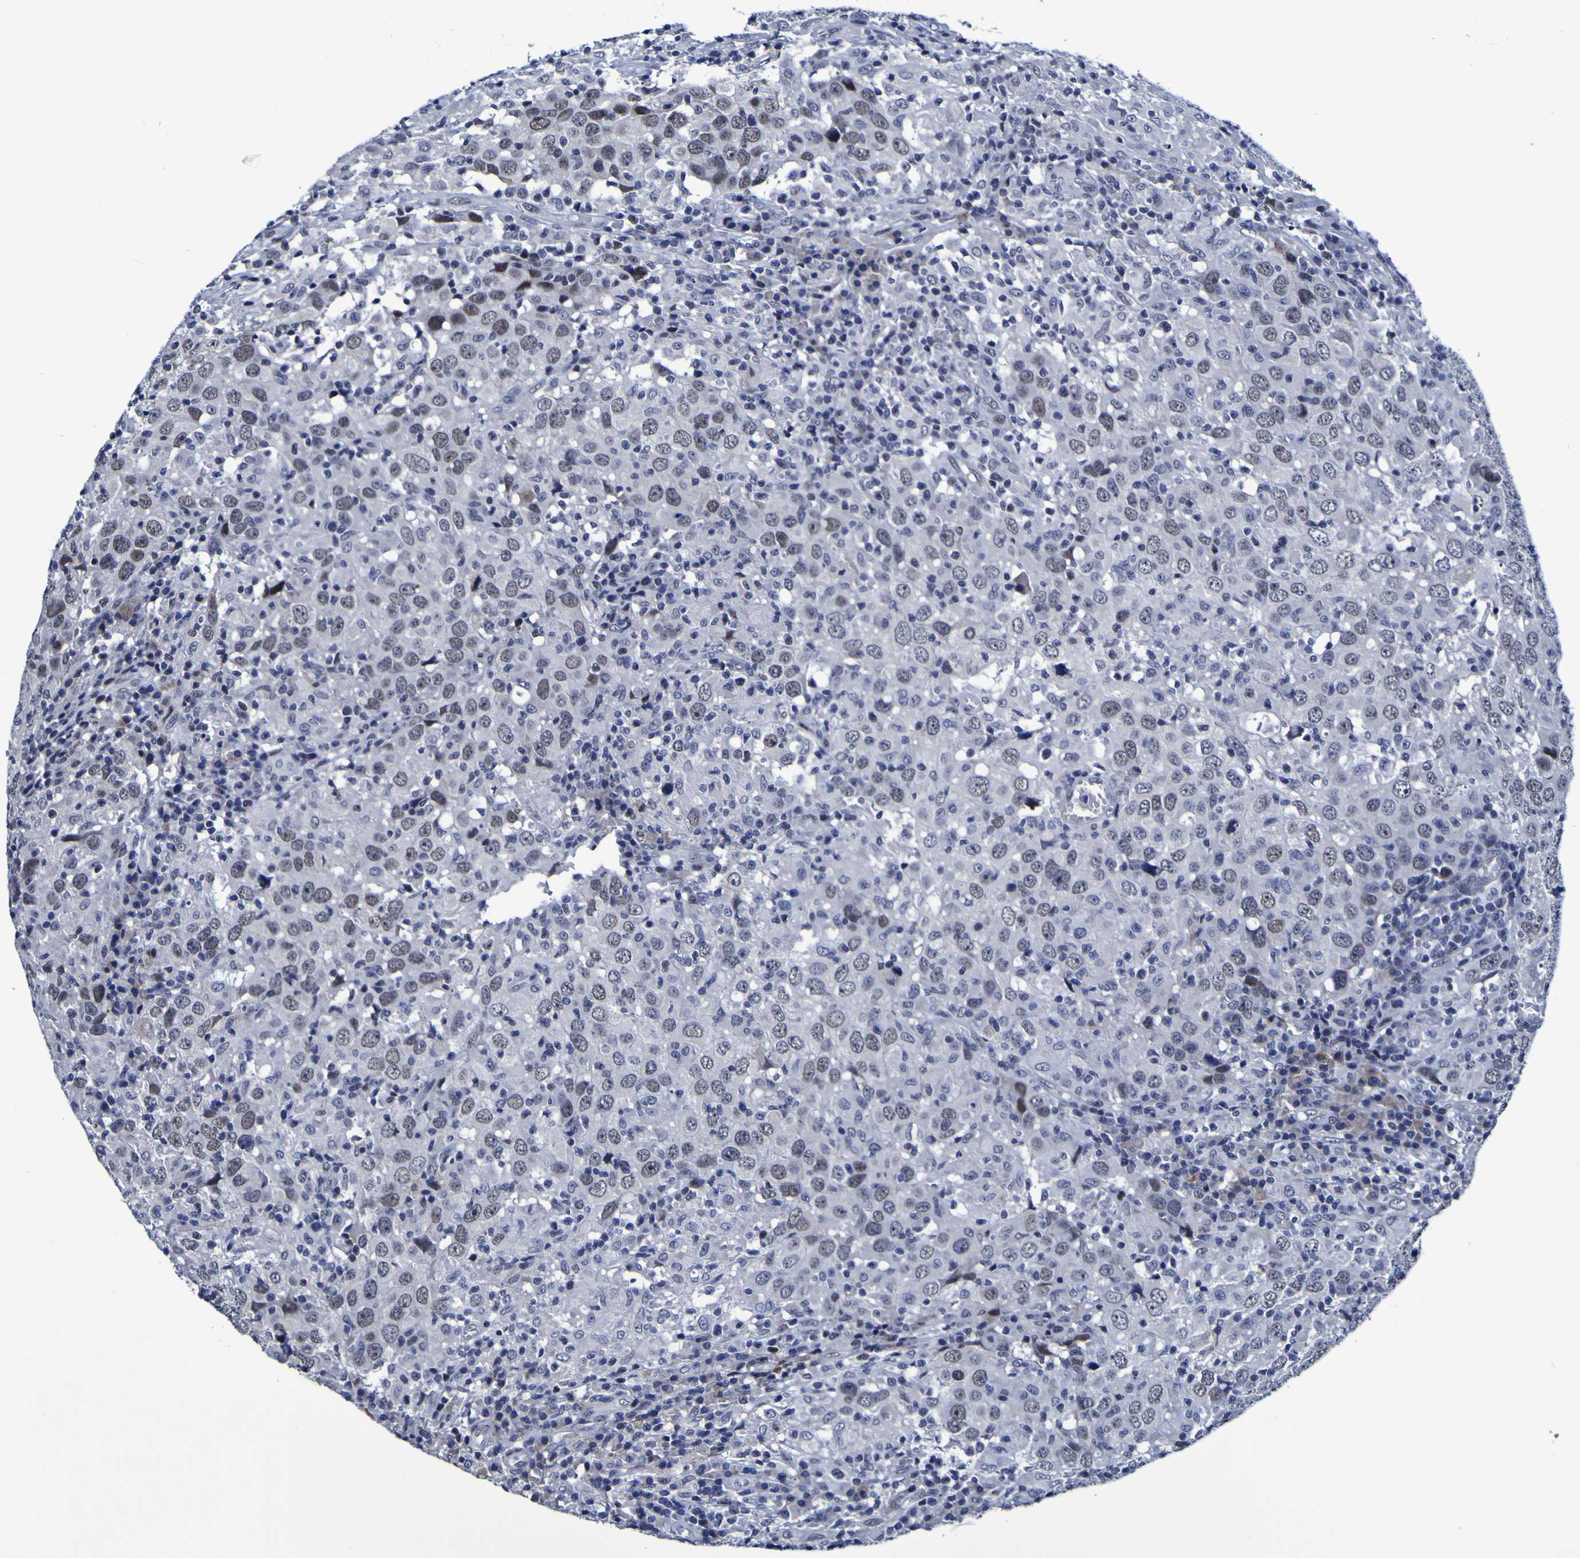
{"staining": {"intensity": "weak", "quantity": ">75%", "location": "nuclear"}, "tissue": "head and neck cancer", "cell_type": "Tumor cells", "image_type": "cancer", "snomed": [{"axis": "morphology", "description": "Adenocarcinoma, NOS"}, {"axis": "topography", "description": "Salivary gland"}, {"axis": "topography", "description": "Head-Neck"}], "caption": "Immunohistochemical staining of human head and neck cancer demonstrates weak nuclear protein positivity in about >75% of tumor cells. (DAB (3,3'-diaminobenzidine) = brown stain, brightfield microscopy at high magnification).", "gene": "MBD3", "patient": {"sex": "female", "age": 65}}